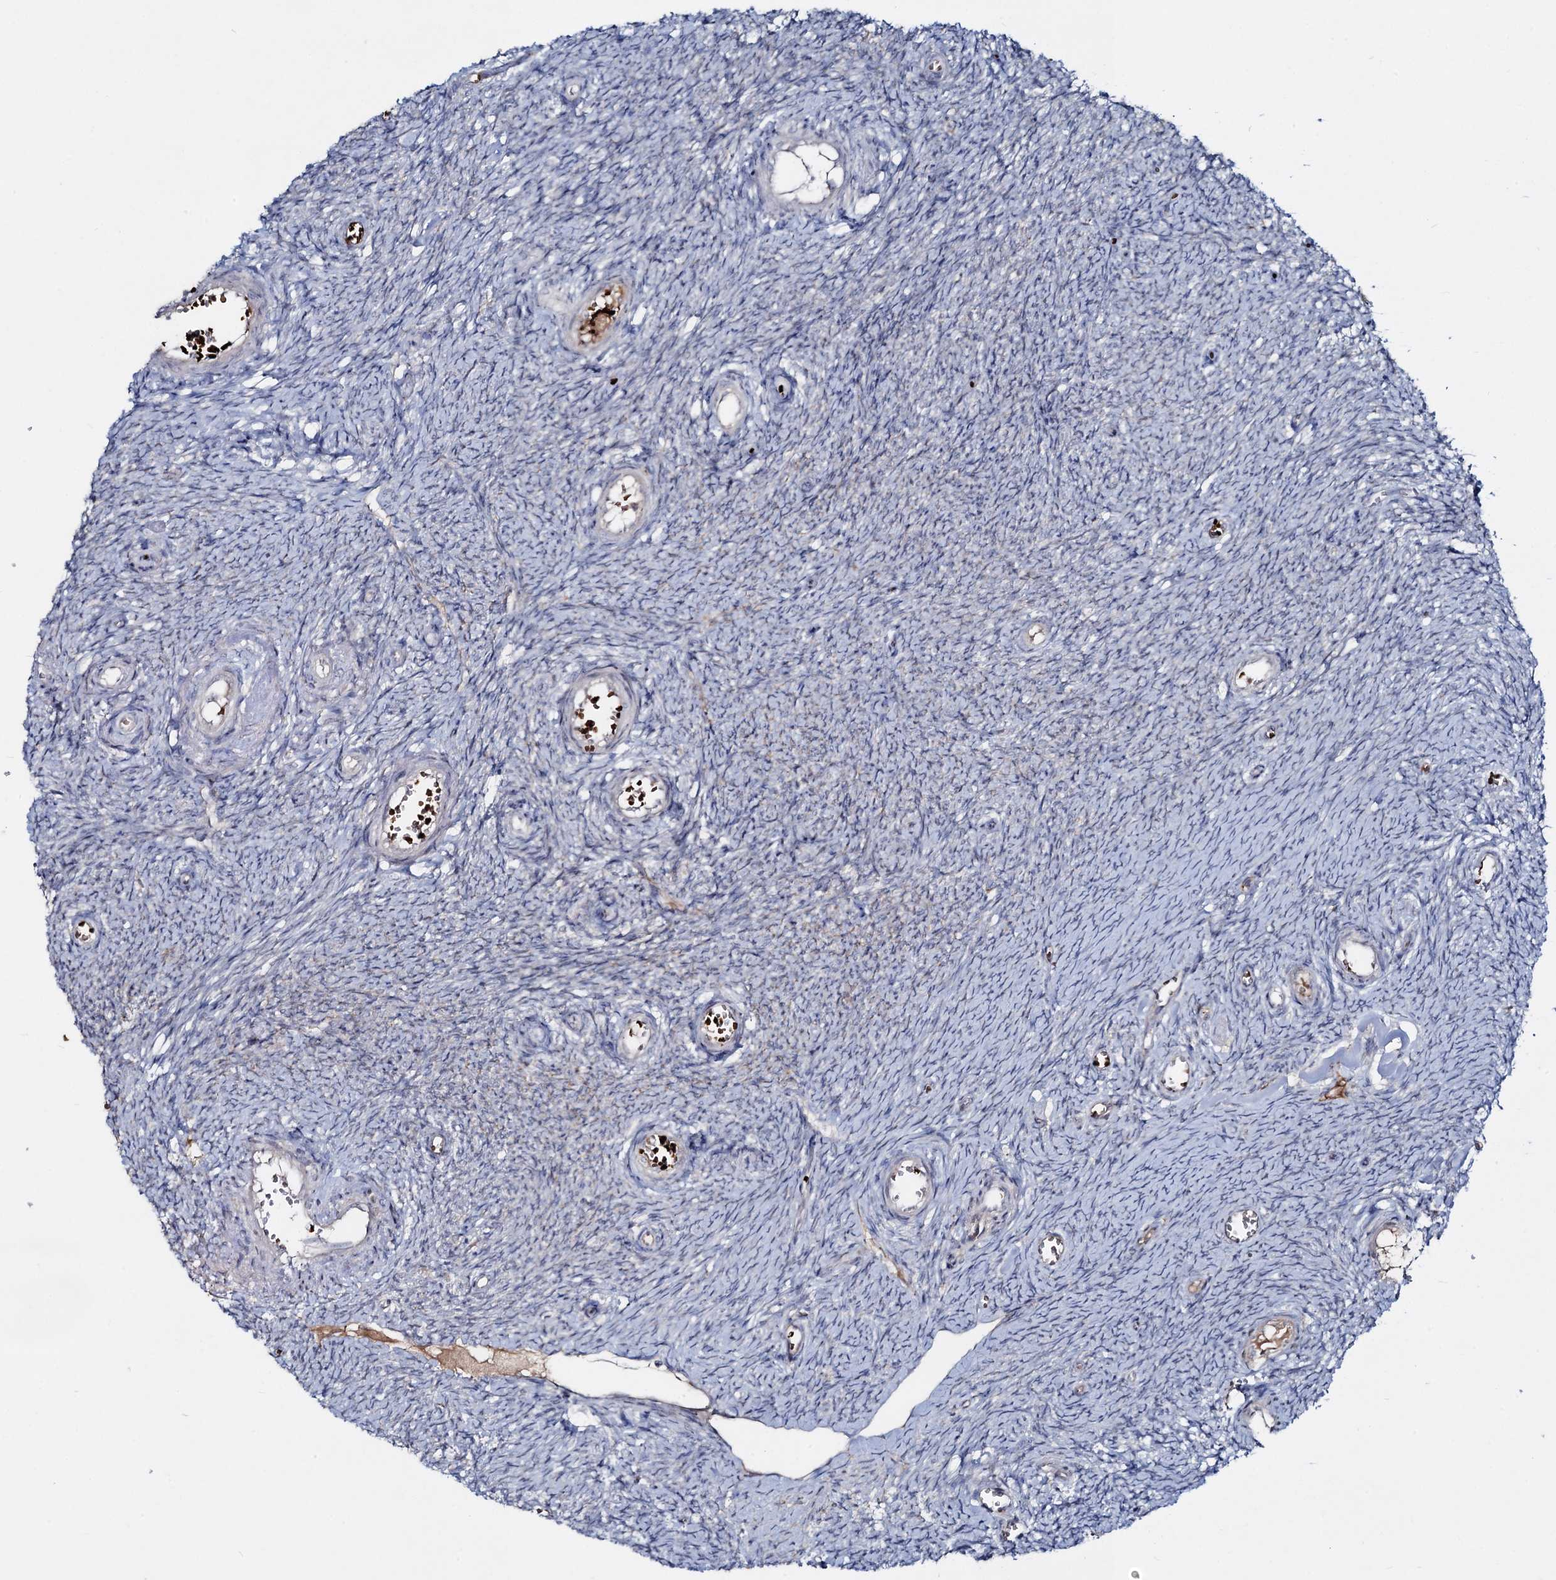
{"staining": {"intensity": "negative", "quantity": "none", "location": "none"}, "tissue": "ovary", "cell_type": "Ovarian stroma cells", "image_type": "normal", "snomed": [{"axis": "morphology", "description": "Normal tissue, NOS"}, {"axis": "topography", "description": "Ovary"}], "caption": "IHC of normal ovary shows no positivity in ovarian stroma cells.", "gene": "RNF6", "patient": {"sex": "female", "age": 44}}